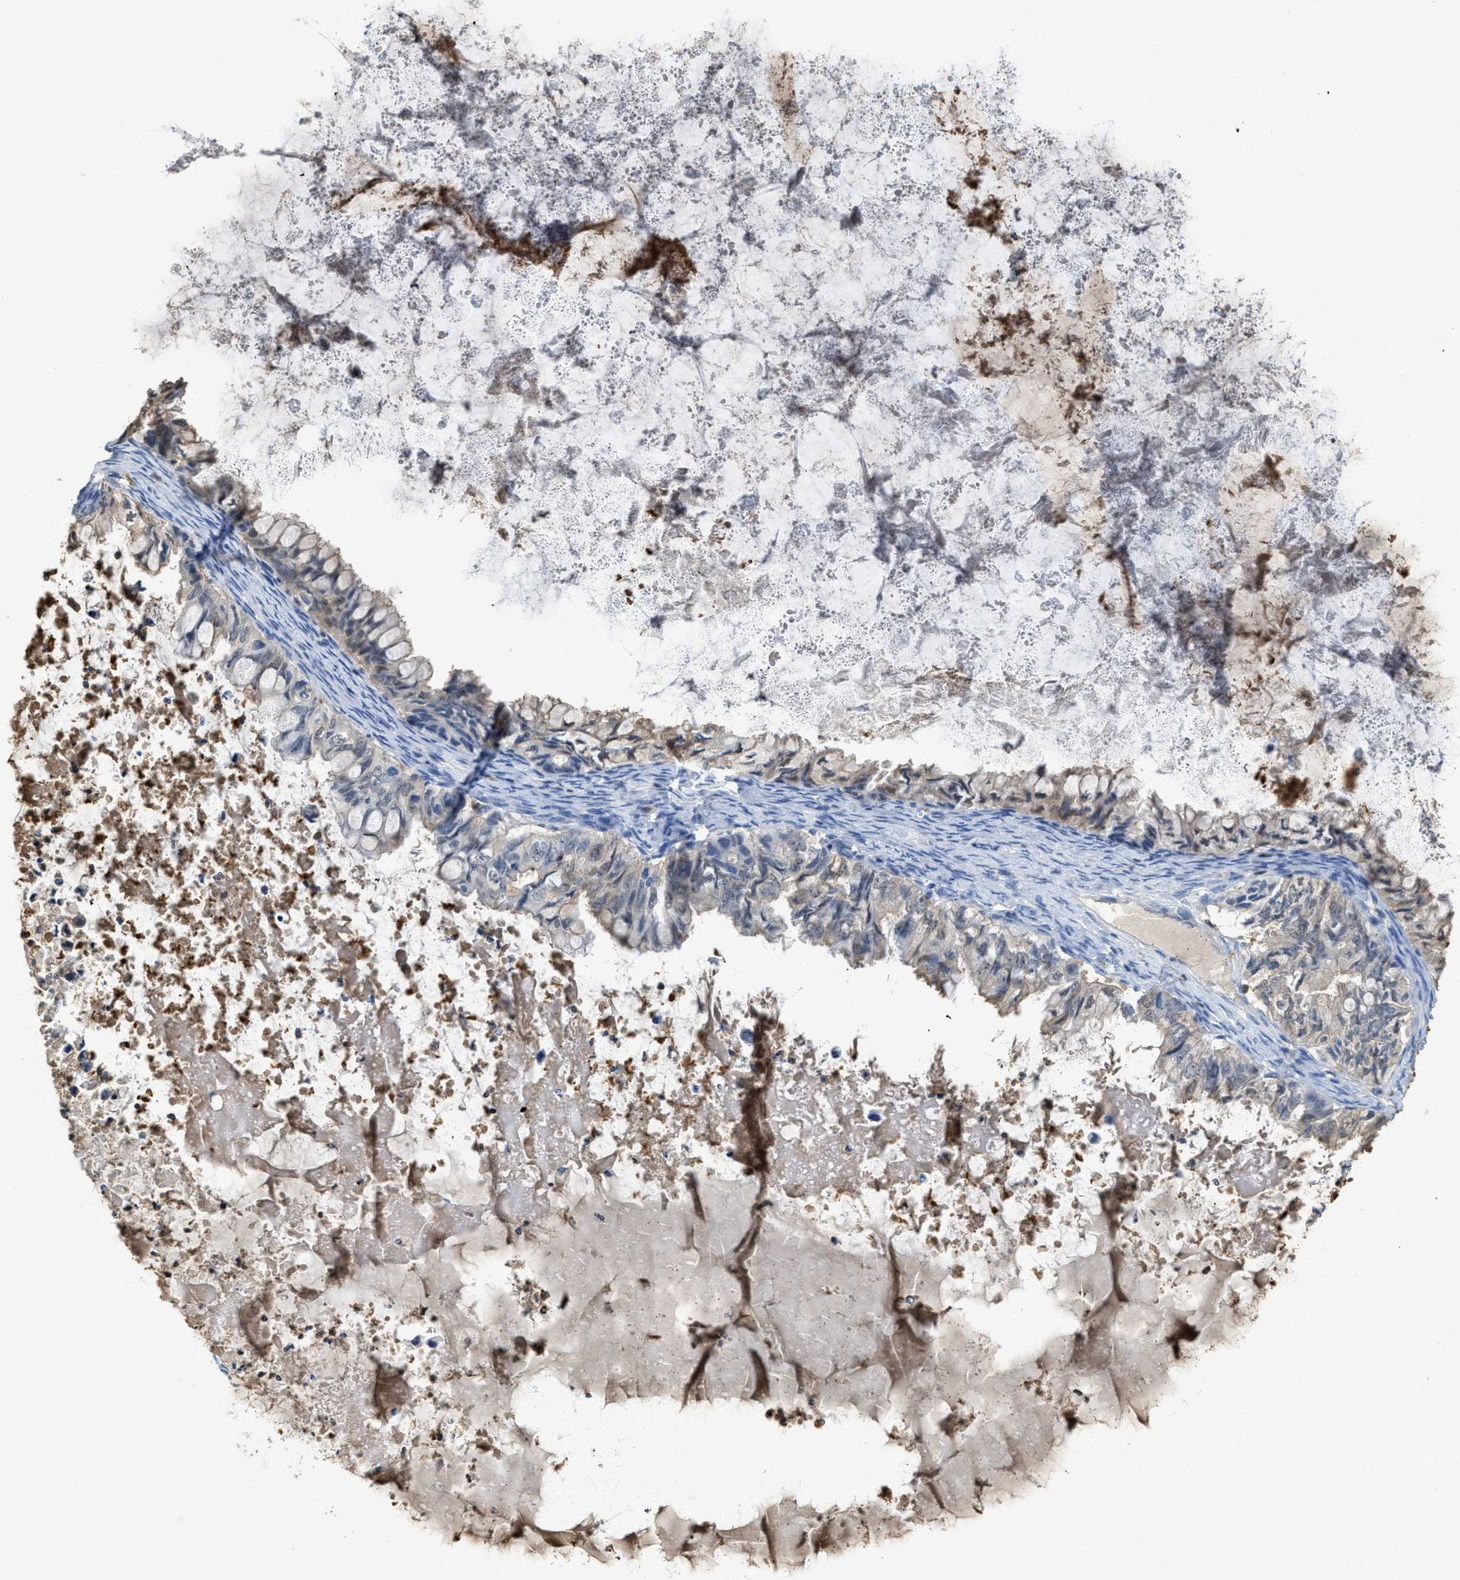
{"staining": {"intensity": "weak", "quantity": "25%-75%", "location": "cytoplasmic/membranous"}, "tissue": "ovarian cancer", "cell_type": "Tumor cells", "image_type": "cancer", "snomed": [{"axis": "morphology", "description": "Cystadenocarcinoma, mucinous, NOS"}, {"axis": "topography", "description": "Ovary"}], "caption": "Tumor cells display low levels of weak cytoplasmic/membranous positivity in about 25%-75% of cells in human mucinous cystadenocarcinoma (ovarian).", "gene": "SERPINB1", "patient": {"sex": "female", "age": 80}}